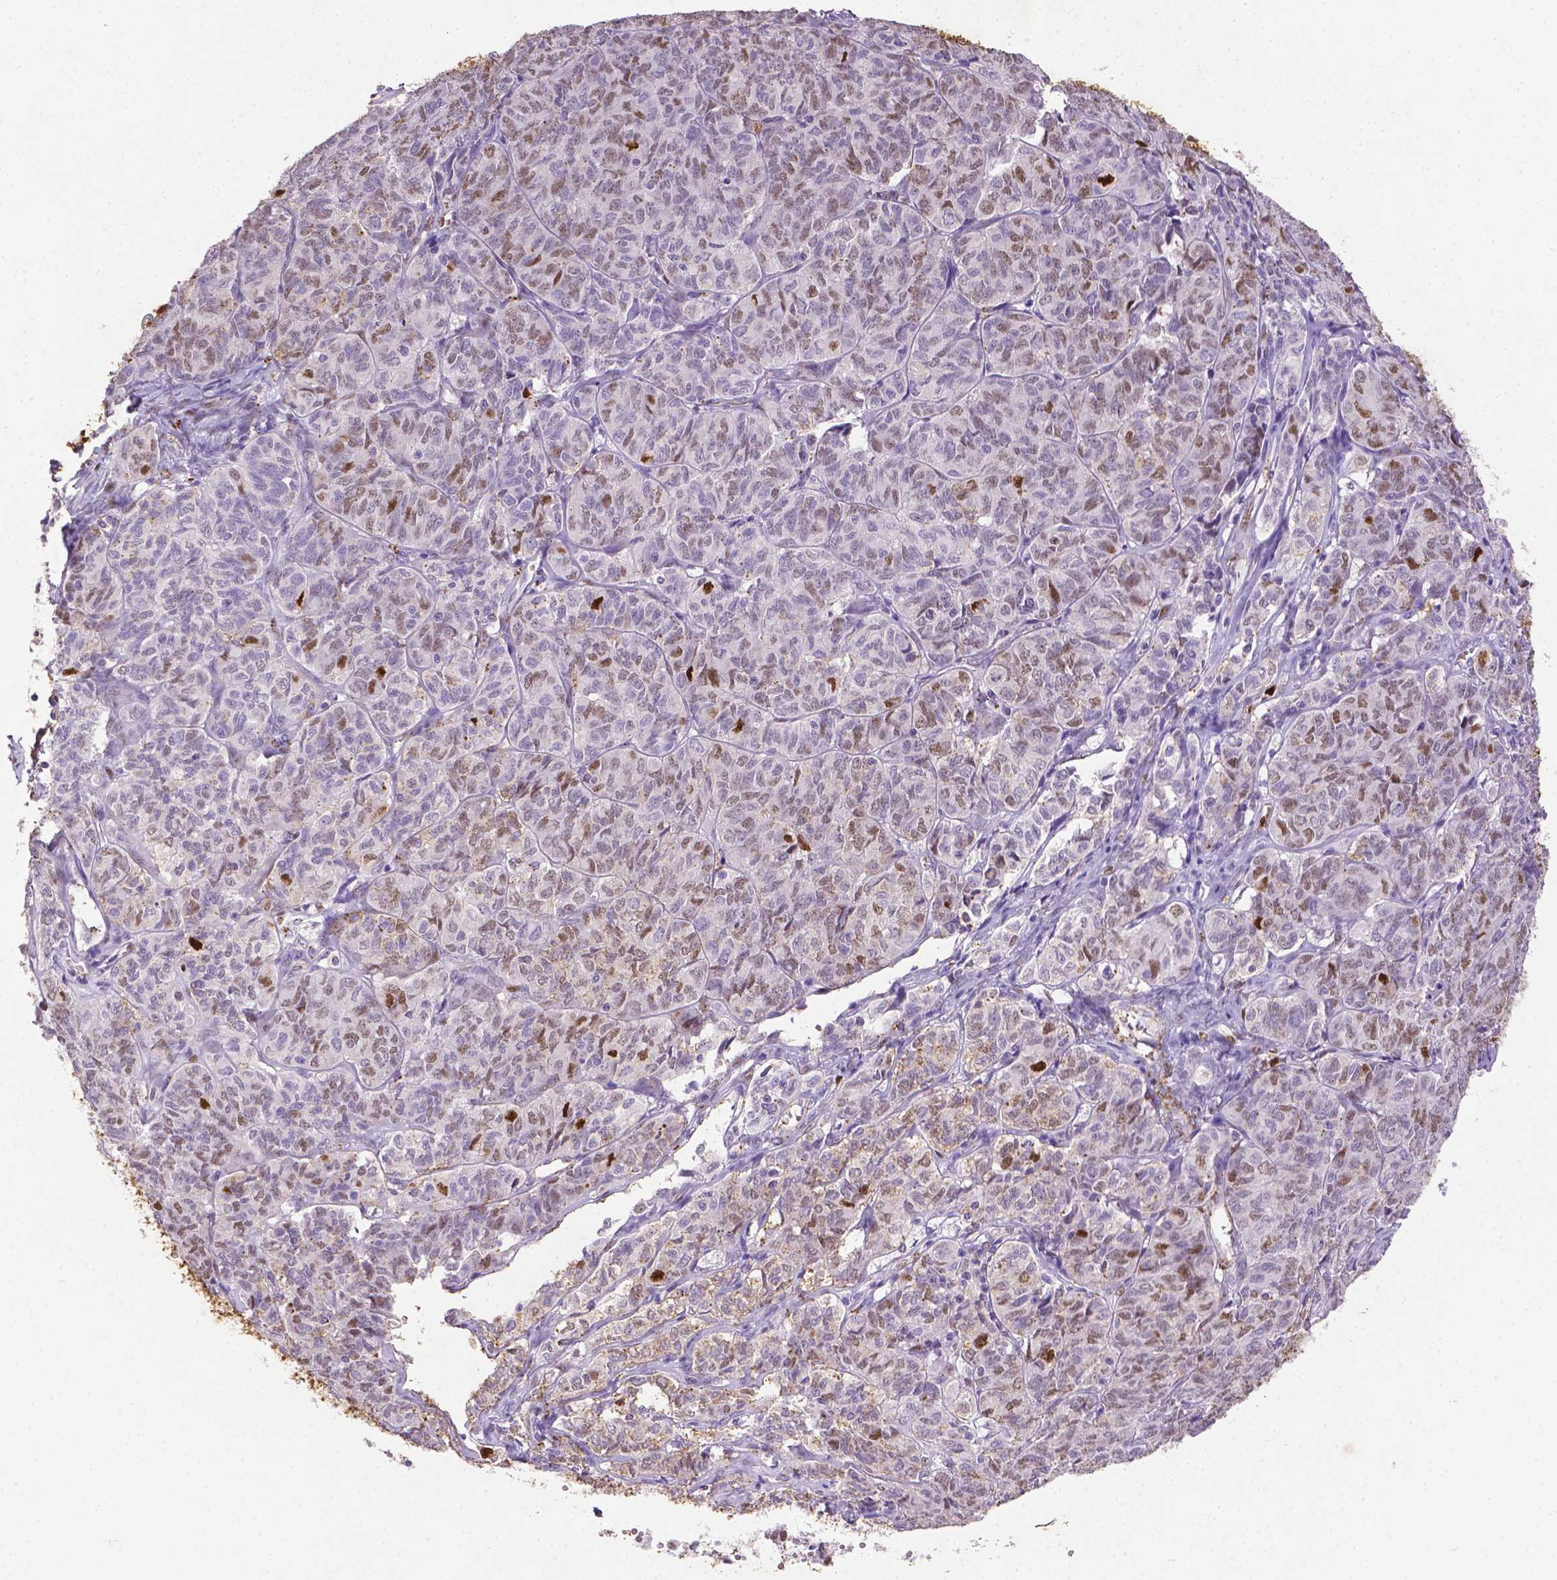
{"staining": {"intensity": "moderate", "quantity": ">75%", "location": "nuclear"}, "tissue": "ovarian cancer", "cell_type": "Tumor cells", "image_type": "cancer", "snomed": [{"axis": "morphology", "description": "Carcinoma, endometroid"}, {"axis": "topography", "description": "Ovary"}], "caption": "Protein expression analysis of human ovarian cancer (endometroid carcinoma) reveals moderate nuclear staining in about >75% of tumor cells. The staining was performed using DAB, with brown indicating positive protein expression. Nuclei are stained blue with hematoxylin.", "gene": "CDKN1A", "patient": {"sex": "female", "age": 80}}